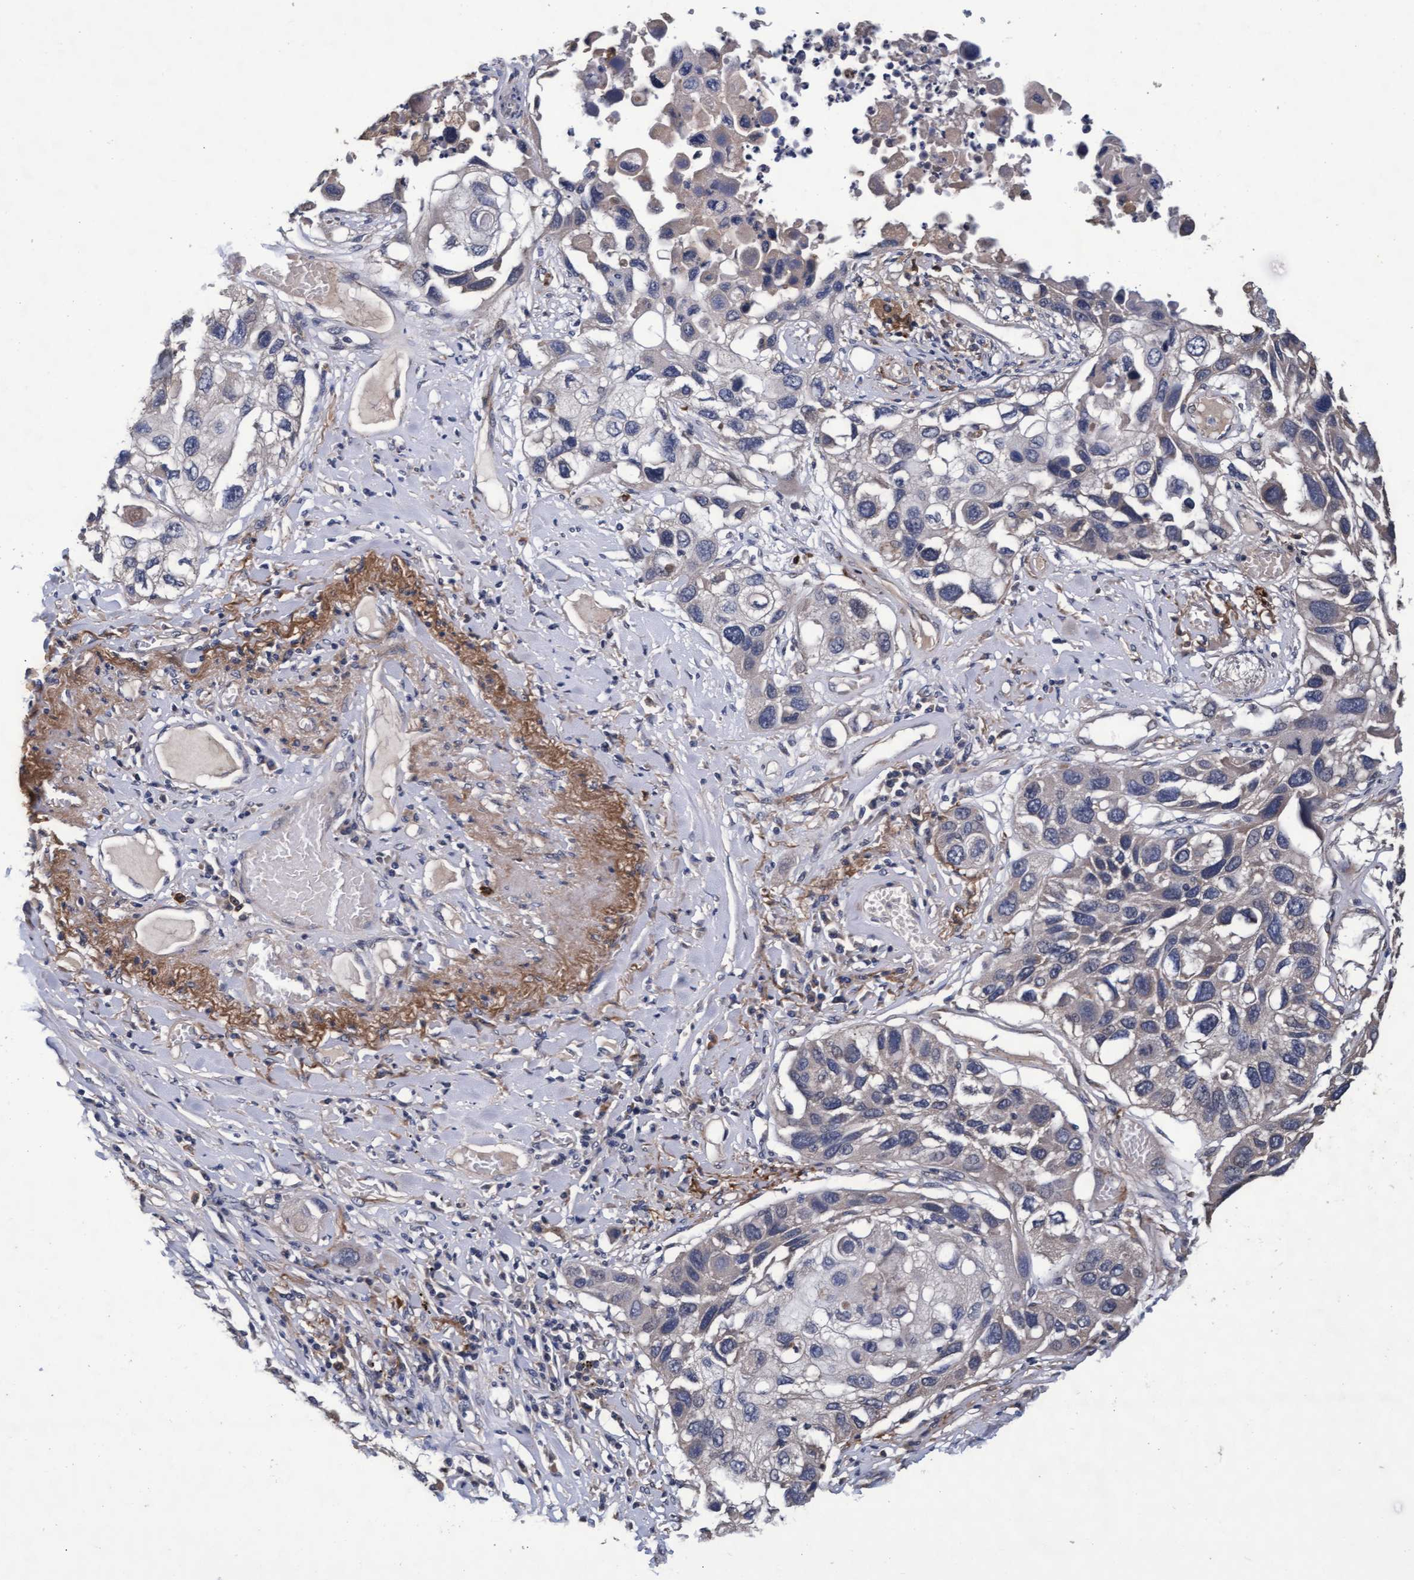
{"staining": {"intensity": "negative", "quantity": "none", "location": "none"}, "tissue": "lung cancer", "cell_type": "Tumor cells", "image_type": "cancer", "snomed": [{"axis": "morphology", "description": "Squamous cell carcinoma, NOS"}, {"axis": "topography", "description": "Lung"}], "caption": "A photomicrograph of lung cancer (squamous cell carcinoma) stained for a protein exhibits no brown staining in tumor cells.", "gene": "CPQ", "patient": {"sex": "male", "age": 71}}